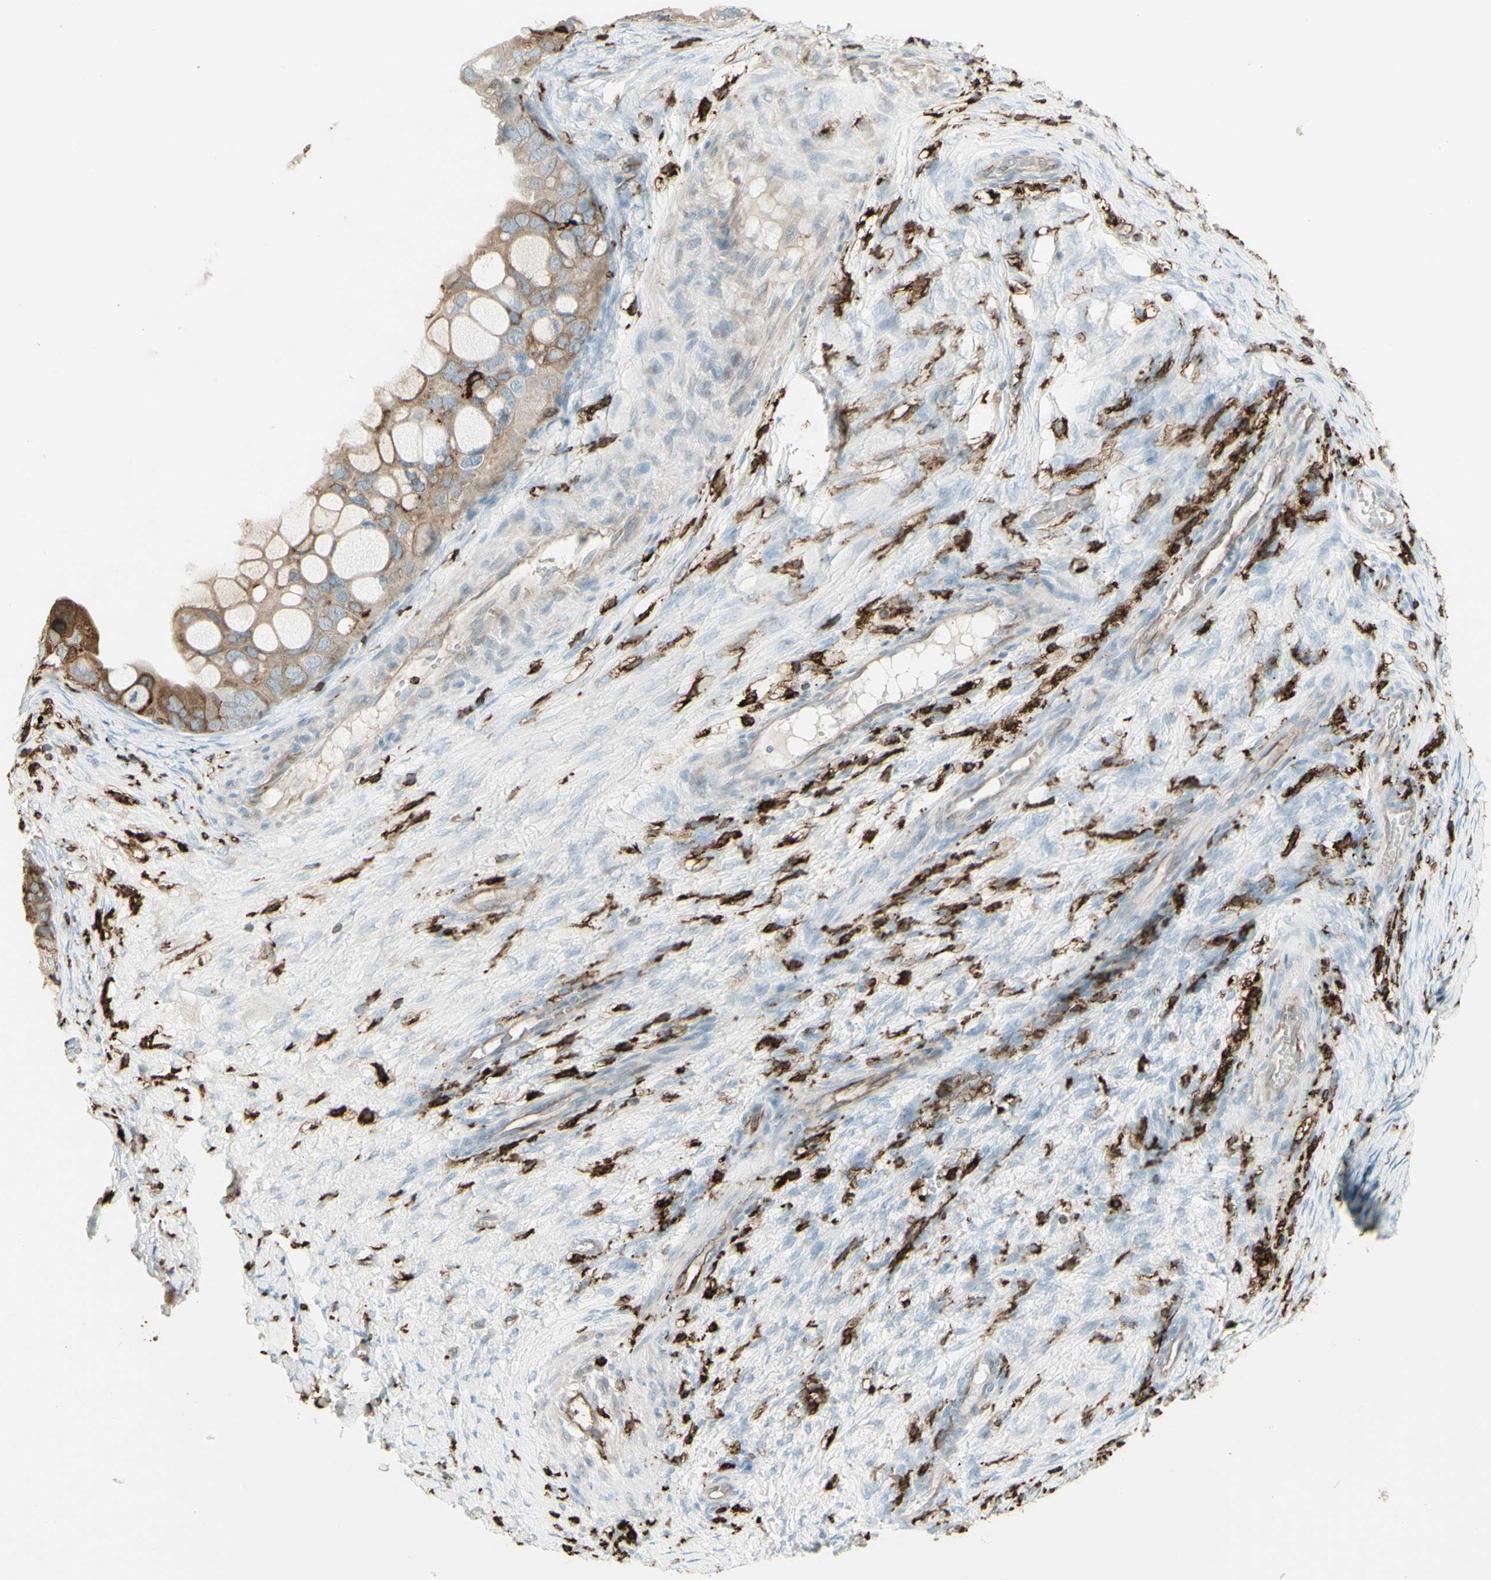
{"staining": {"intensity": "weak", "quantity": ">75%", "location": "cytoplasmic/membranous"}, "tissue": "ovarian cancer", "cell_type": "Tumor cells", "image_type": "cancer", "snomed": [{"axis": "morphology", "description": "Cystadenocarcinoma, mucinous, NOS"}, {"axis": "topography", "description": "Ovary"}], "caption": "A high-resolution micrograph shows immunohistochemistry staining of ovarian mucinous cystadenocarcinoma, which shows weak cytoplasmic/membranous positivity in about >75% of tumor cells.", "gene": "HLA-DPB1", "patient": {"sex": "female", "age": 80}}